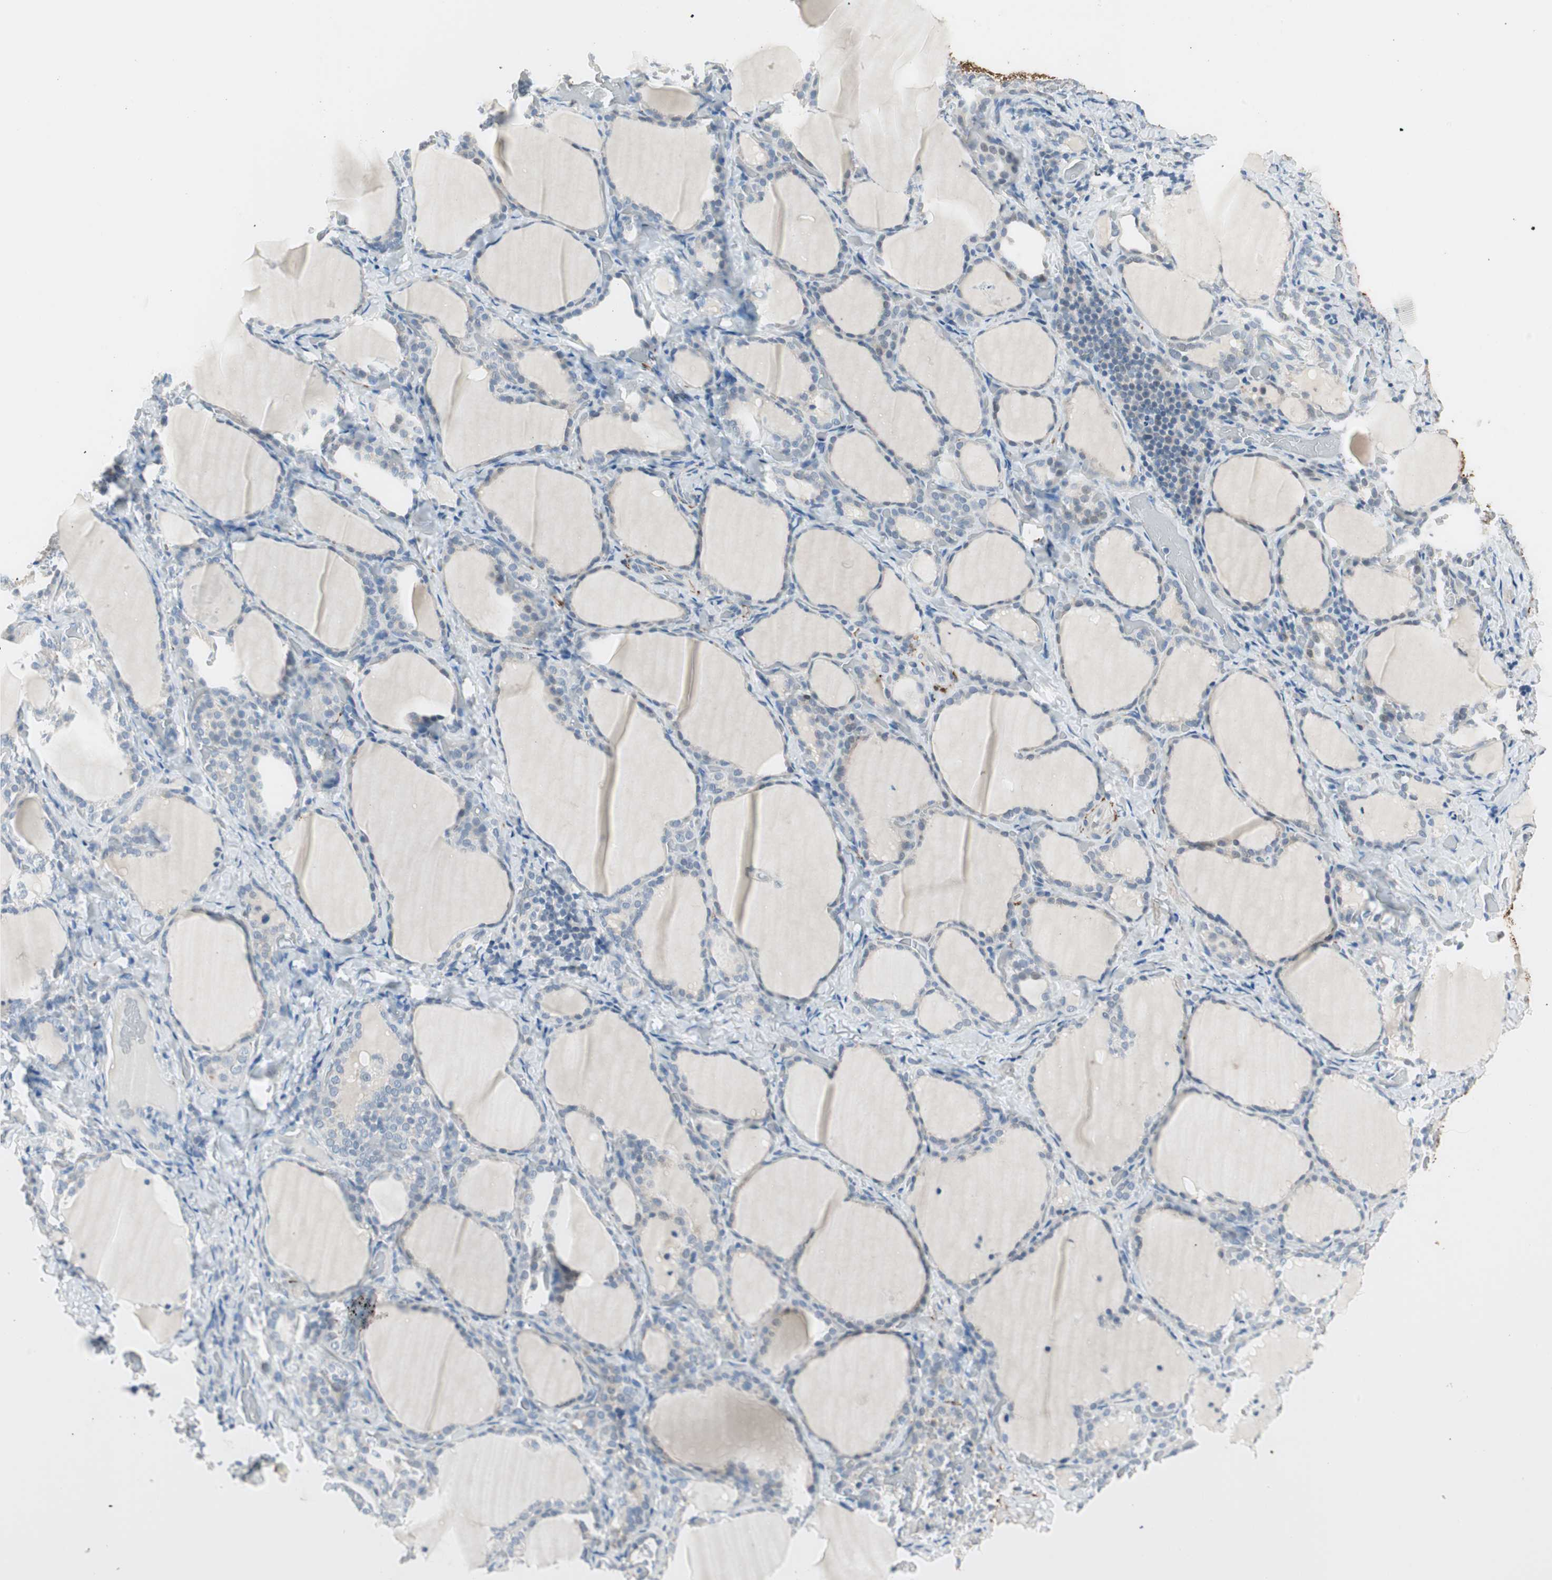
{"staining": {"intensity": "negative", "quantity": "none", "location": "none"}, "tissue": "thyroid gland", "cell_type": "Glandular cells", "image_type": "normal", "snomed": [{"axis": "morphology", "description": "Normal tissue, NOS"}, {"axis": "morphology", "description": "Papillary adenocarcinoma, NOS"}, {"axis": "topography", "description": "Thyroid gland"}], "caption": "An image of thyroid gland stained for a protein reveals no brown staining in glandular cells. The staining was performed using DAB to visualize the protein expression in brown, while the nuclei were stained in blue with hematoxylin (Magnification: 20x).", "gene": "GNAO1", "patient": {"sex": "female", "age": 30}}